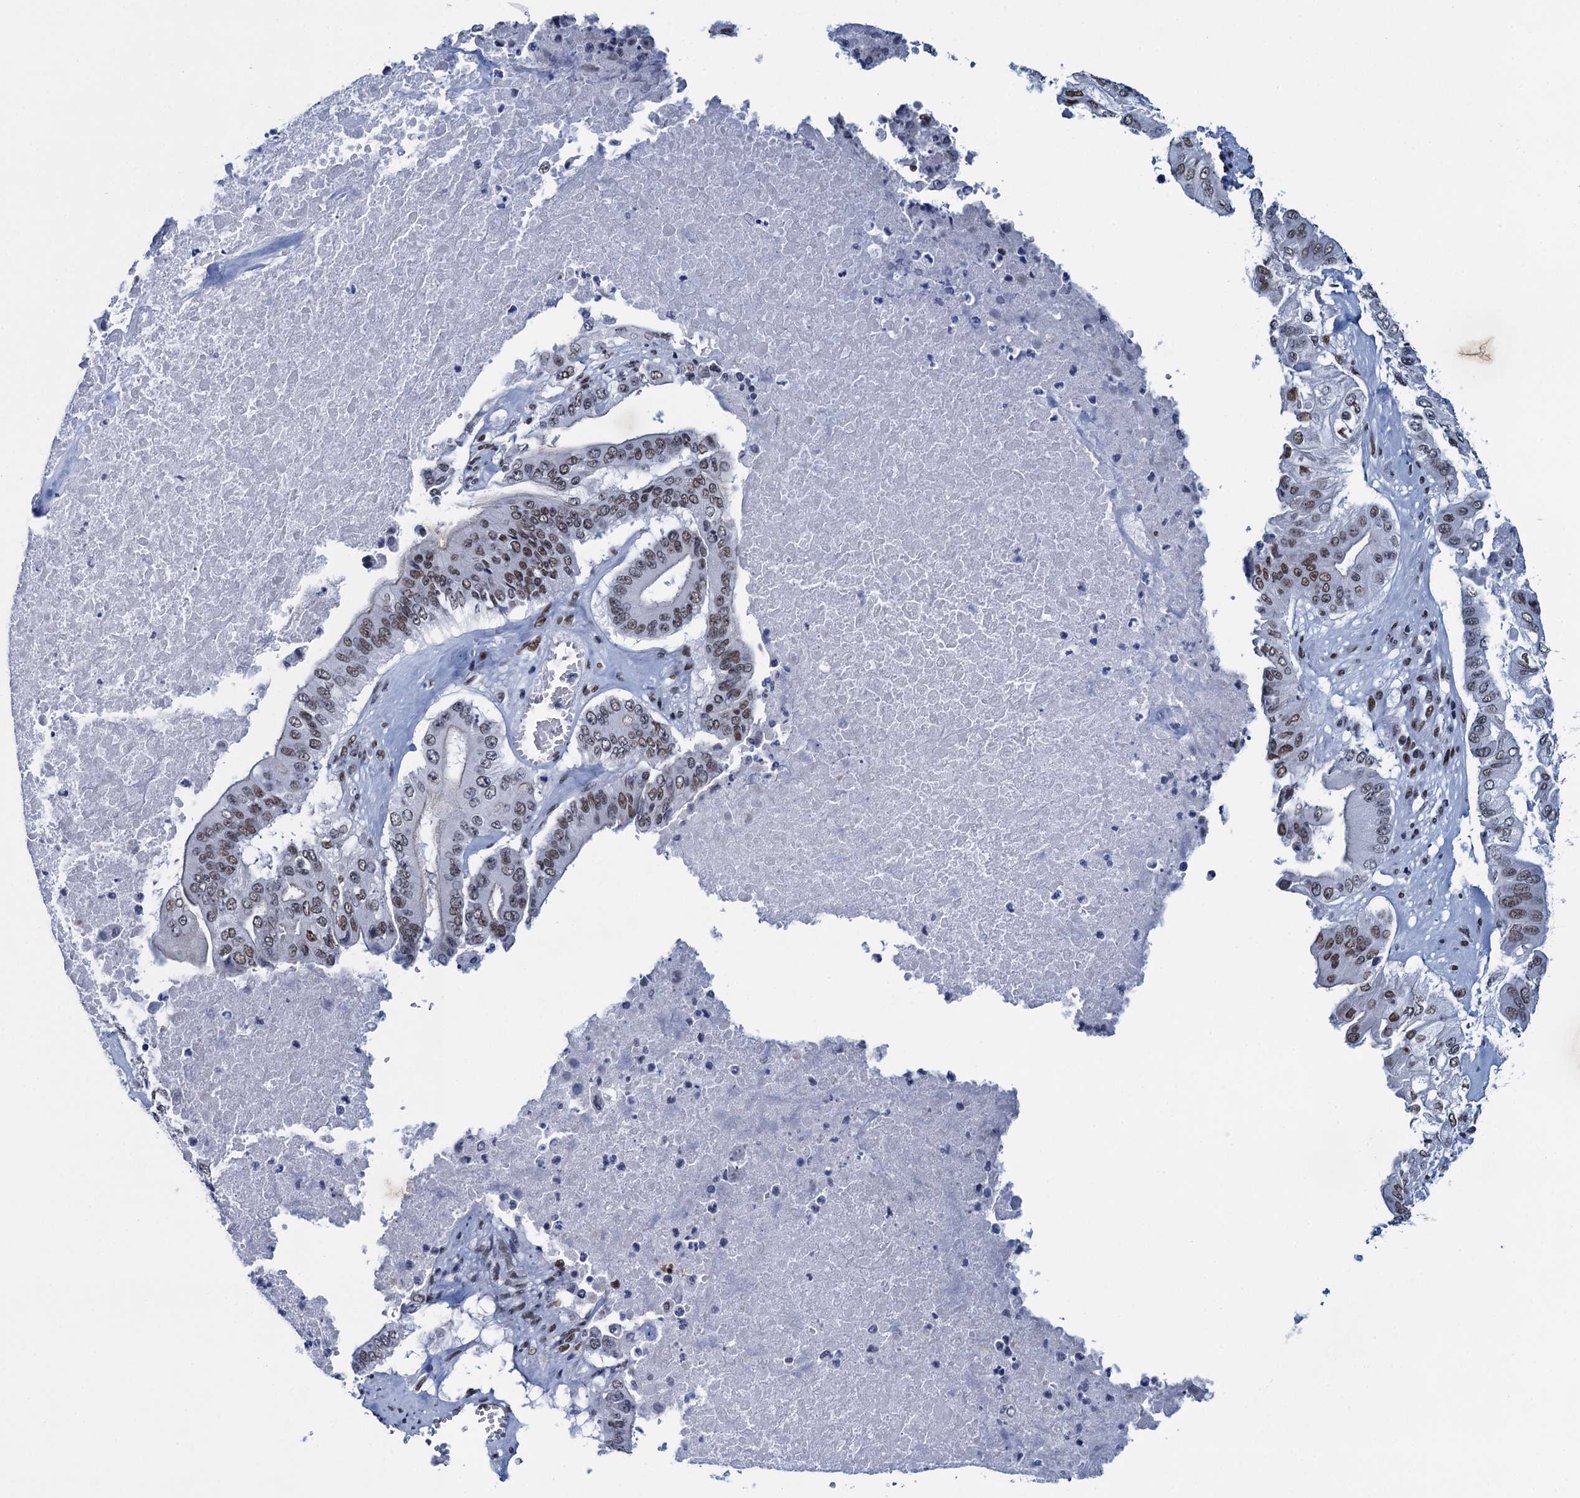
{"staining": {"intensity": "weak", "quantity": ">75%", "location": "nuclear"}, "tissue": "pancreatic cancer", "cell_type": "Tumor cells", "image_type": "cancer", "snomed": [{"axis": "morphology", "description": "Adenocarcinoma, NOS"}, {"axis": "topography", "description": "Pancreas"}], "caption": "Human pancreatic cancer stained with a brown dye demonstrates weak nuclear positive positivity in about >75% of tumor cells.", "gene": "HNRNPUL2", "patient": {"sex": "female", "age": 77}}